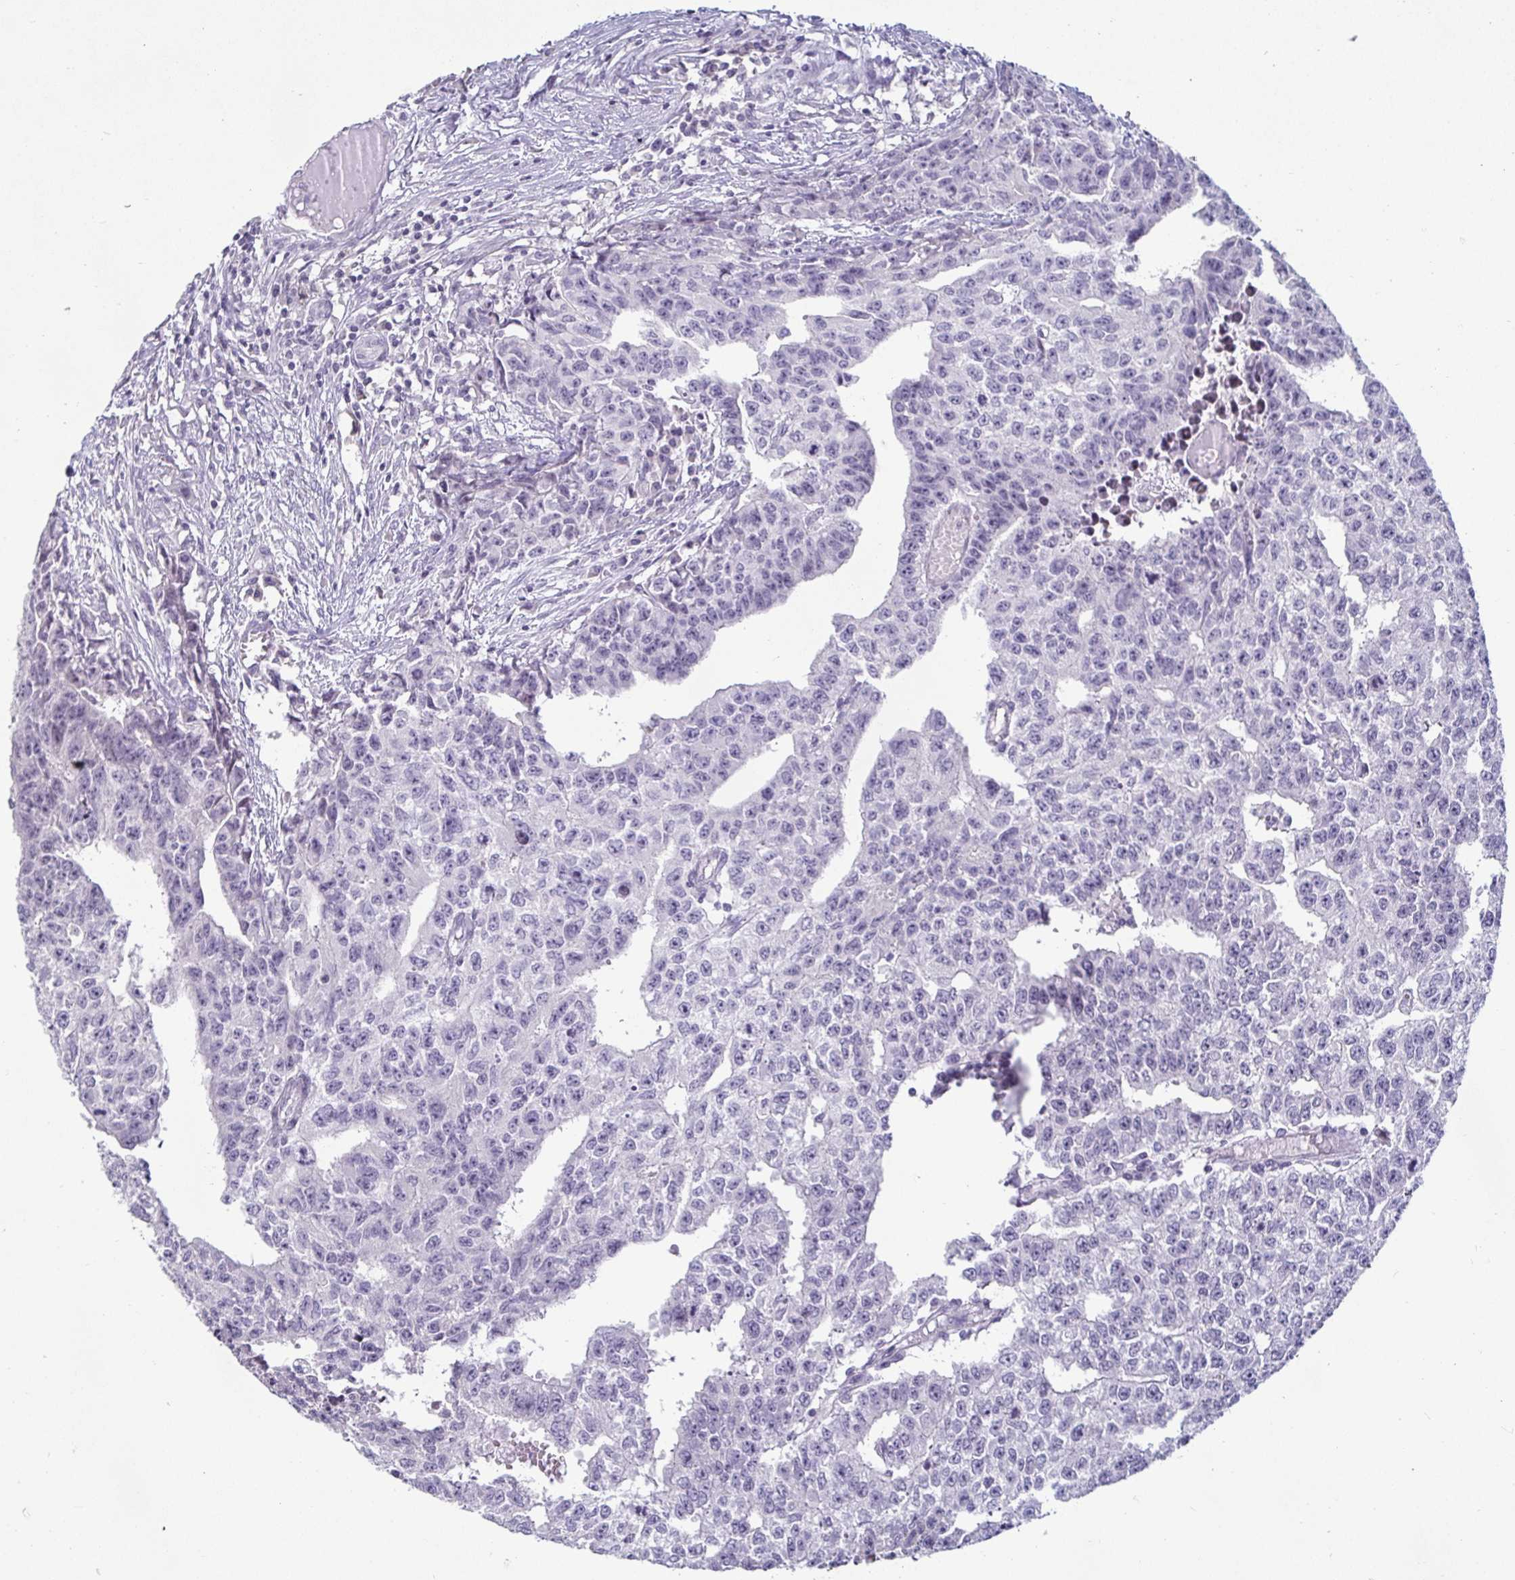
{"staining": {"intensity": "negative", "quantity": "none", "location": "none"}, "tissue": "testis cancer", "cell_type": "Tumor cells", "image_type": "cancer", "snomed": [{"axis": "morphology", "description": "Carcinoma, Embryonal, NOS"}, {"axis": "morphology", "description": "Teratoma, malignant, NOS"}, {"axis": "topography", "description": "Testis"}], "caption": "Immunohistochemical staining of embryonal carcinoma (testis) shows no significant positivity in tumor cells.", "gene": "CR2", "patient": {"sex": "male", "age": 24}}